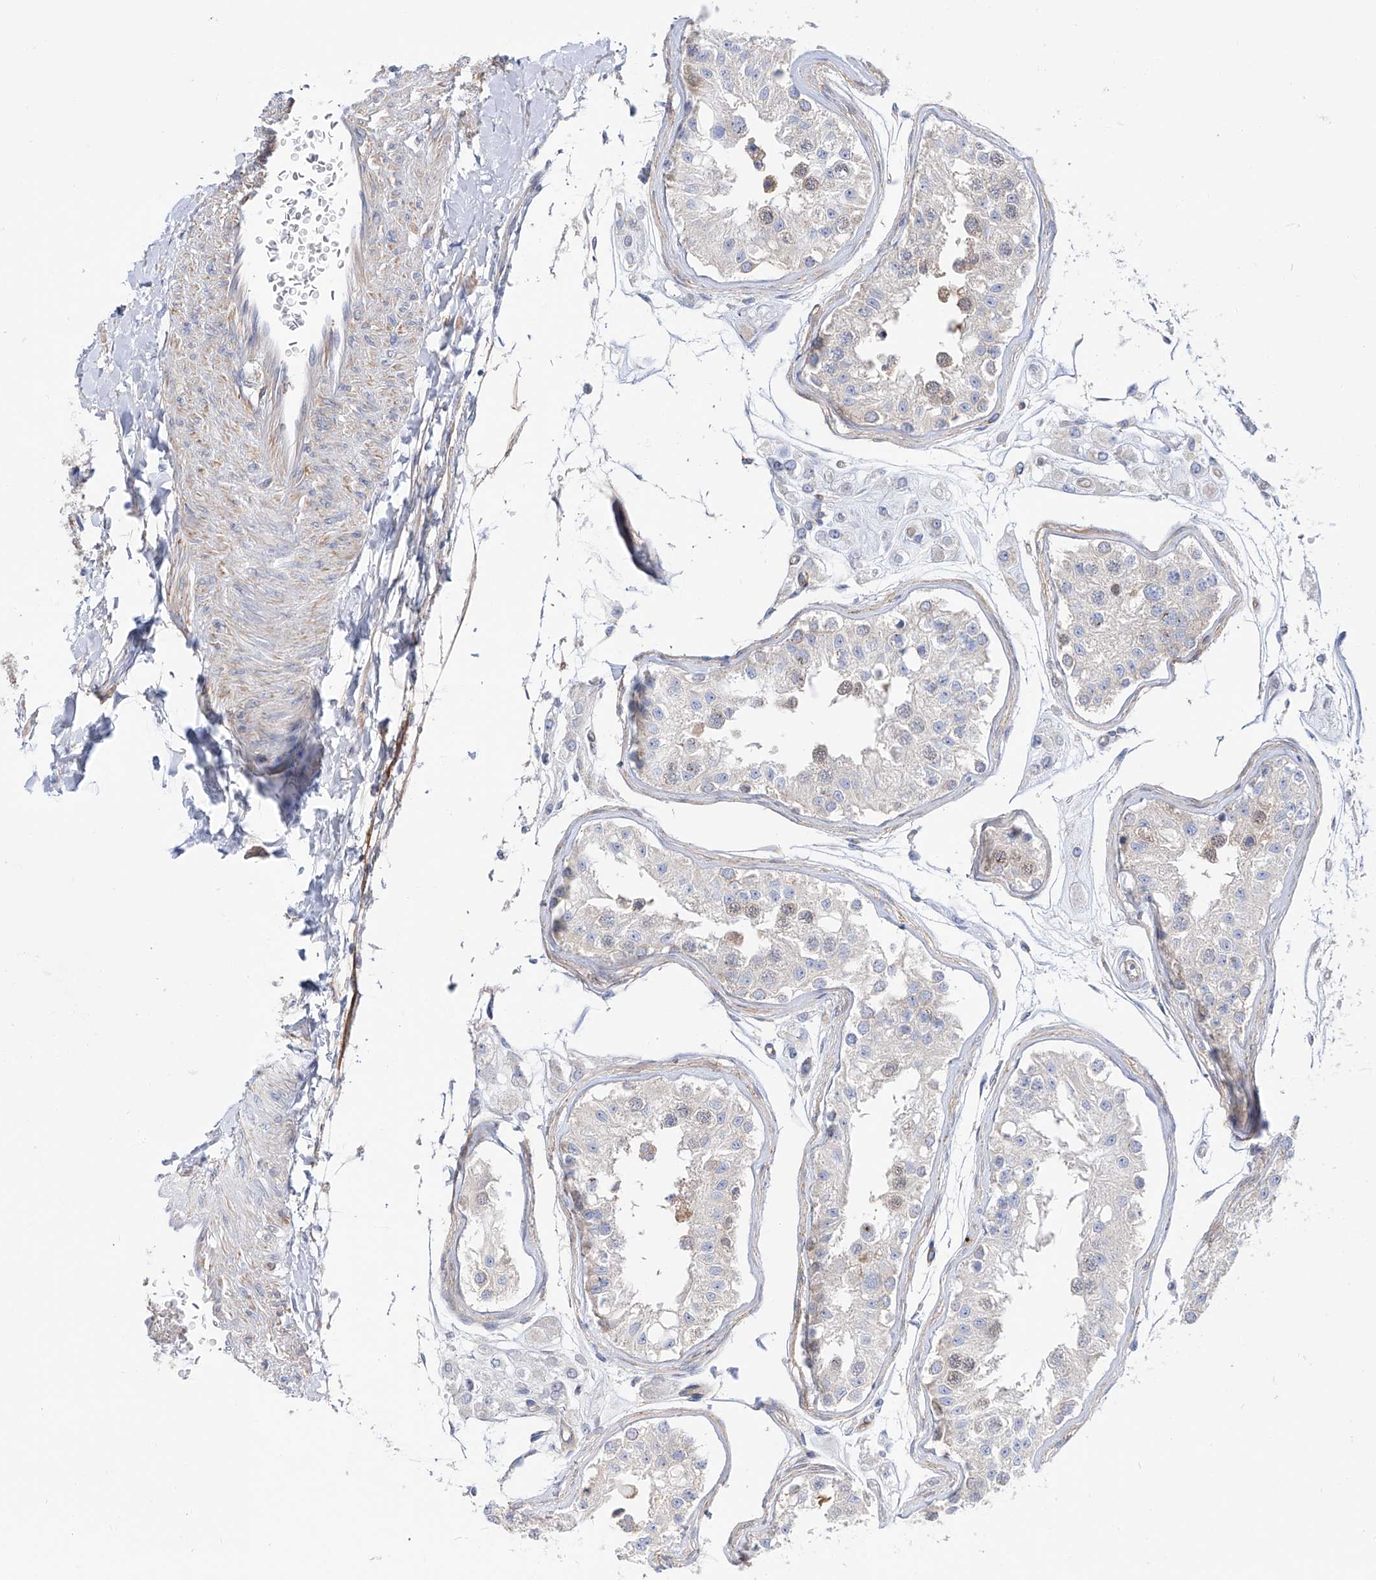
{"staining": {"intensity": "weak", "quantity": "<25%", "location": "cytoplasmic/membranous"}, "tissue": "testis", "cell_type": "Cells in seminiferous ducts", "image_type": "normal", "snomed": [{"axis": "morphology", "description": "Normal tissue, NOS"}, {"axis": "morphology", "description": "Adenocarcinoma, metastatic, NOS"}, {"axis": "topography", "description": "Testis"}], "caption": "Testis was stained to show a protein in brown. There is no significant positivity in cells in seminiferous ducts. The staining was performed using DAB to visualize the protein expression in brown, while the nuclei were stained in blue with hematoxylin (Magnification: 20x).", "gene": "LCA5", "patient": {"sex": "male", "age": 26}}